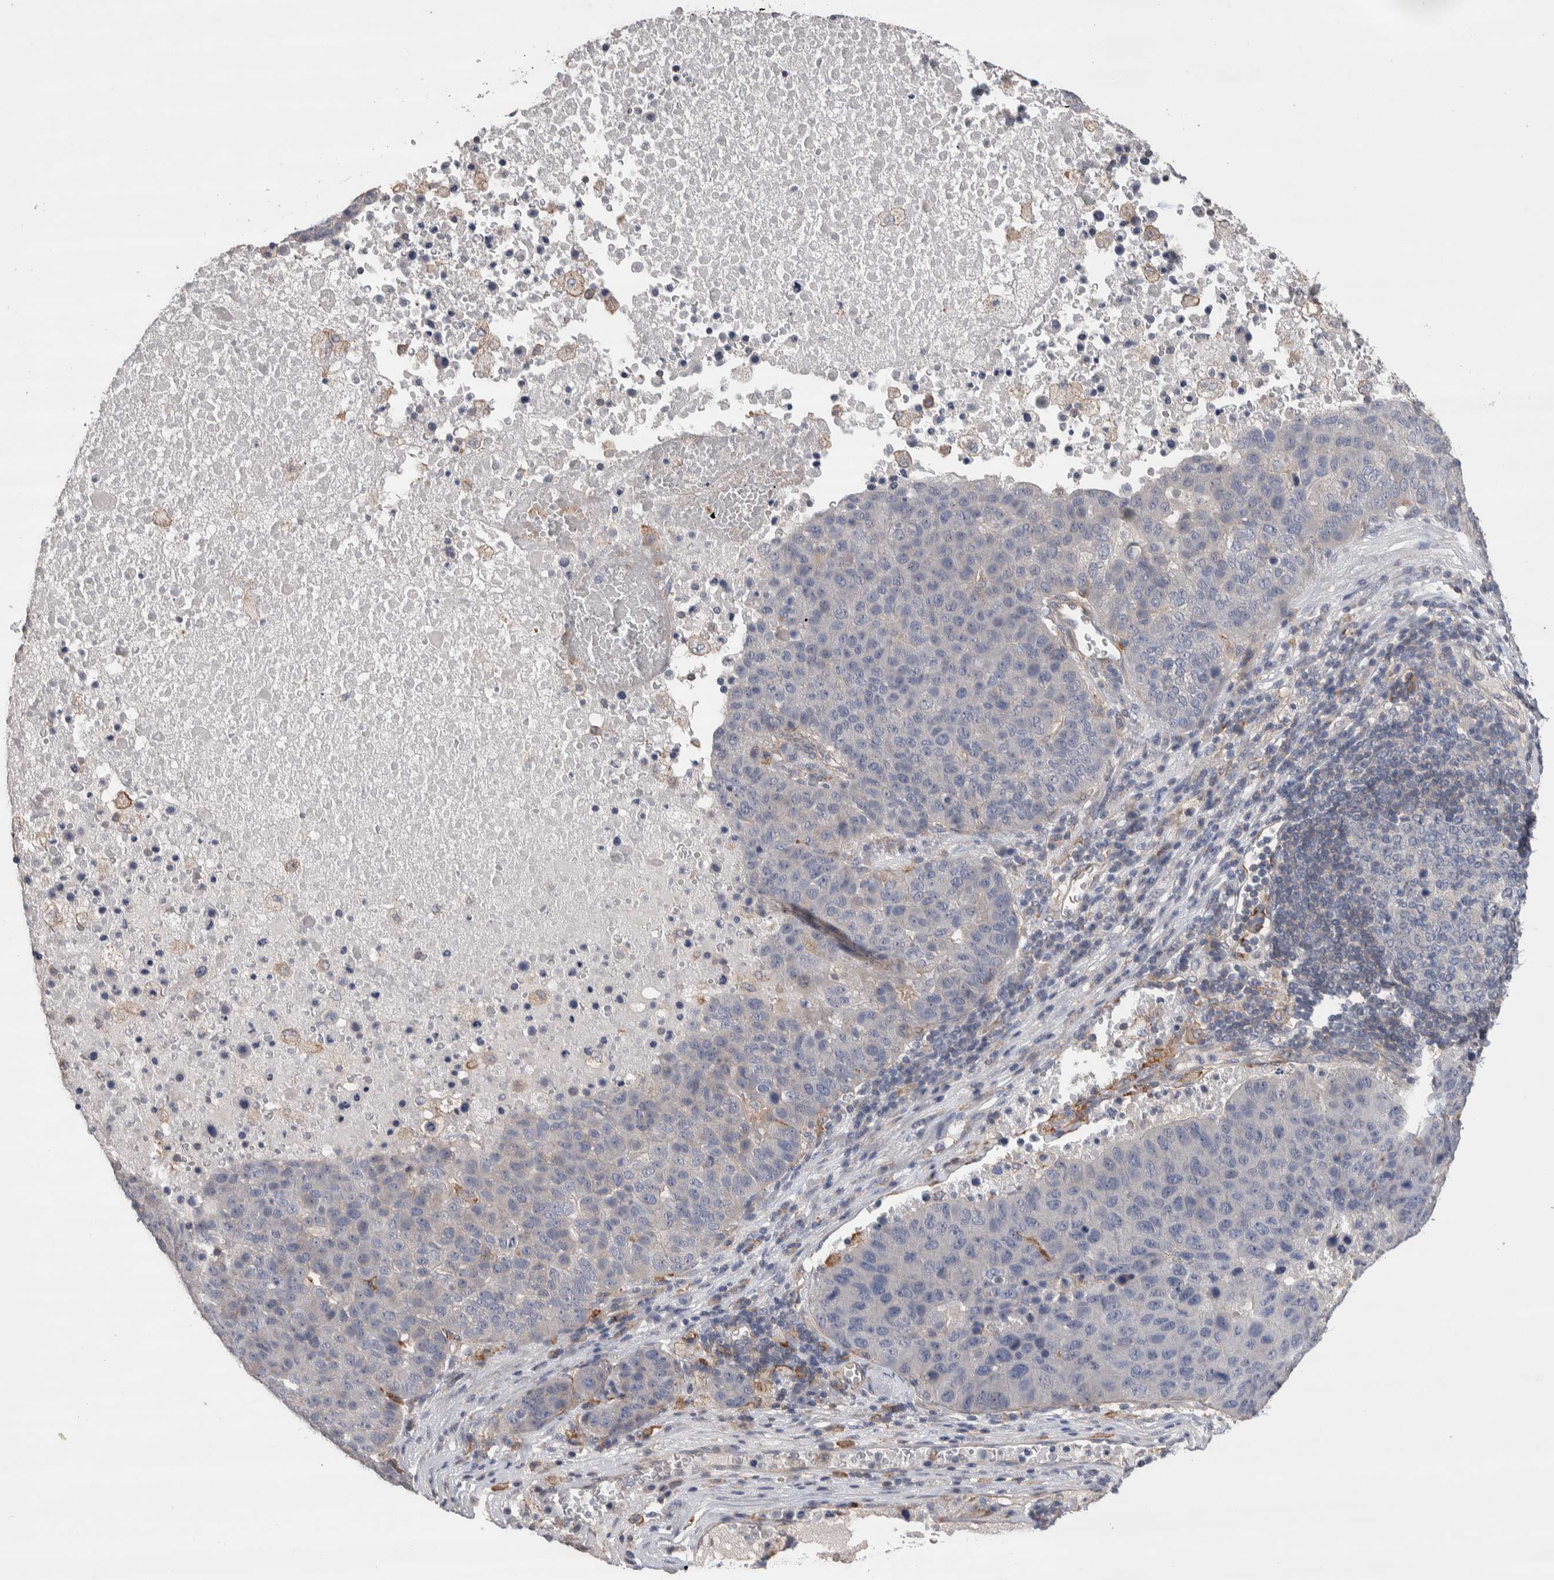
{"staining": {"intensity": "negative", "quantity": "none", "location": "none"}, "tissue": "pancreatic cancer", "cell_type": "Tumor cells", "image_type": "cancer", "snomed": [{"axis": "morphology", "description": "Adenocarcinoma, NOS"}, {"axis": "topography", "description": "Pancreas"}], "caption": "Pancreatic cancer was stained to show a protein in brown. There is no significant staining in tumor cells.", "gene": "GCNA", "patient": {"sex": "female", "age": 61}}